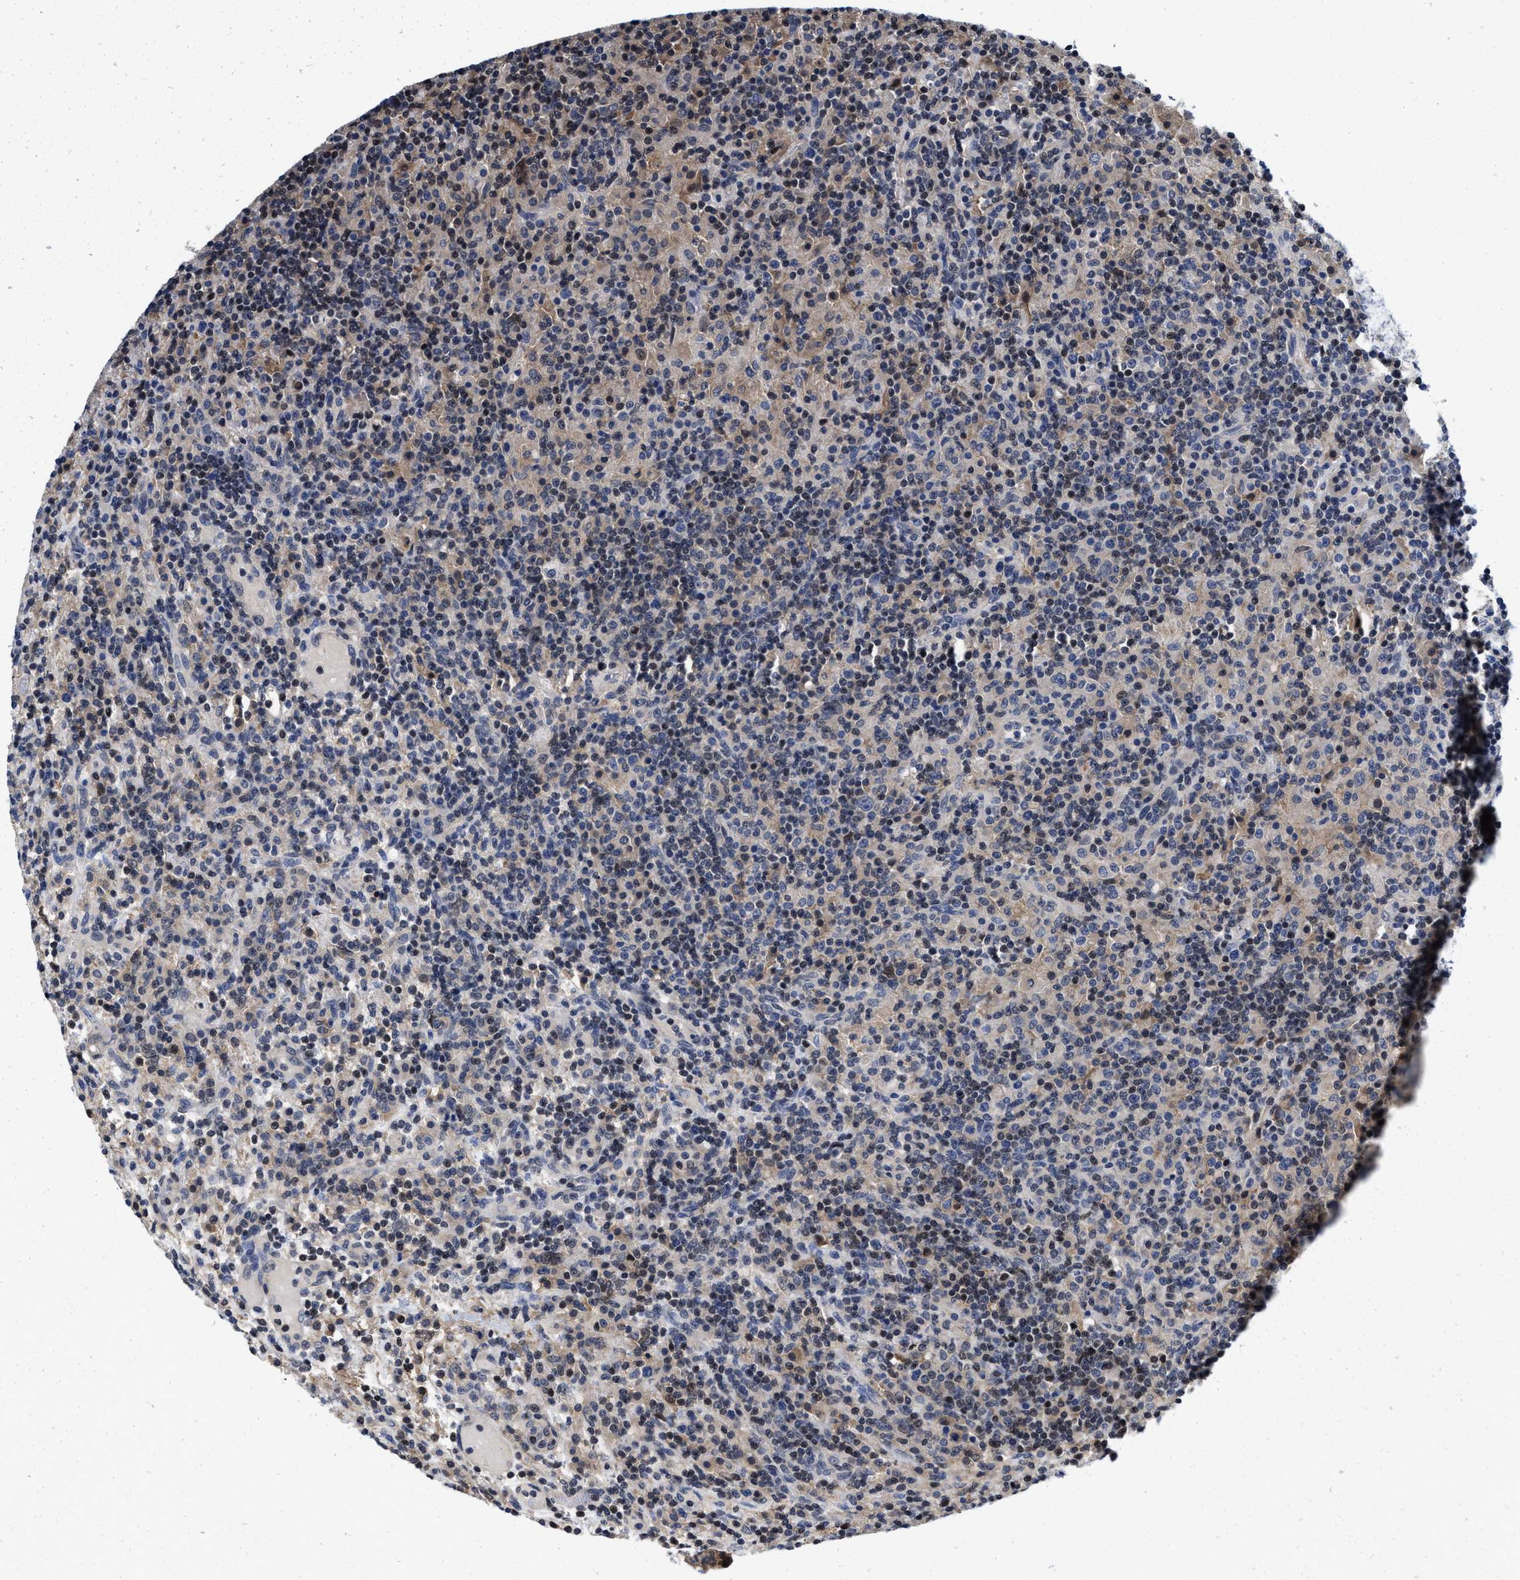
{"staining": {"intensity": "negative", "quantity": "none", "location": "none"}, "tissue": "lymphoma", "cell_type": "Tumor cells", "image_type": "cancer", "snomed": [{"axis": "morphology", "description": "Hodgkin's disease, NOS"}, {"axis": "topography", "description": "Lymph node"}], "caption": "Tumor cells are negative for brown protein staining in lymphoma.", "gene": "KIF12", "patient": {"sex": "male", "age": 70}}